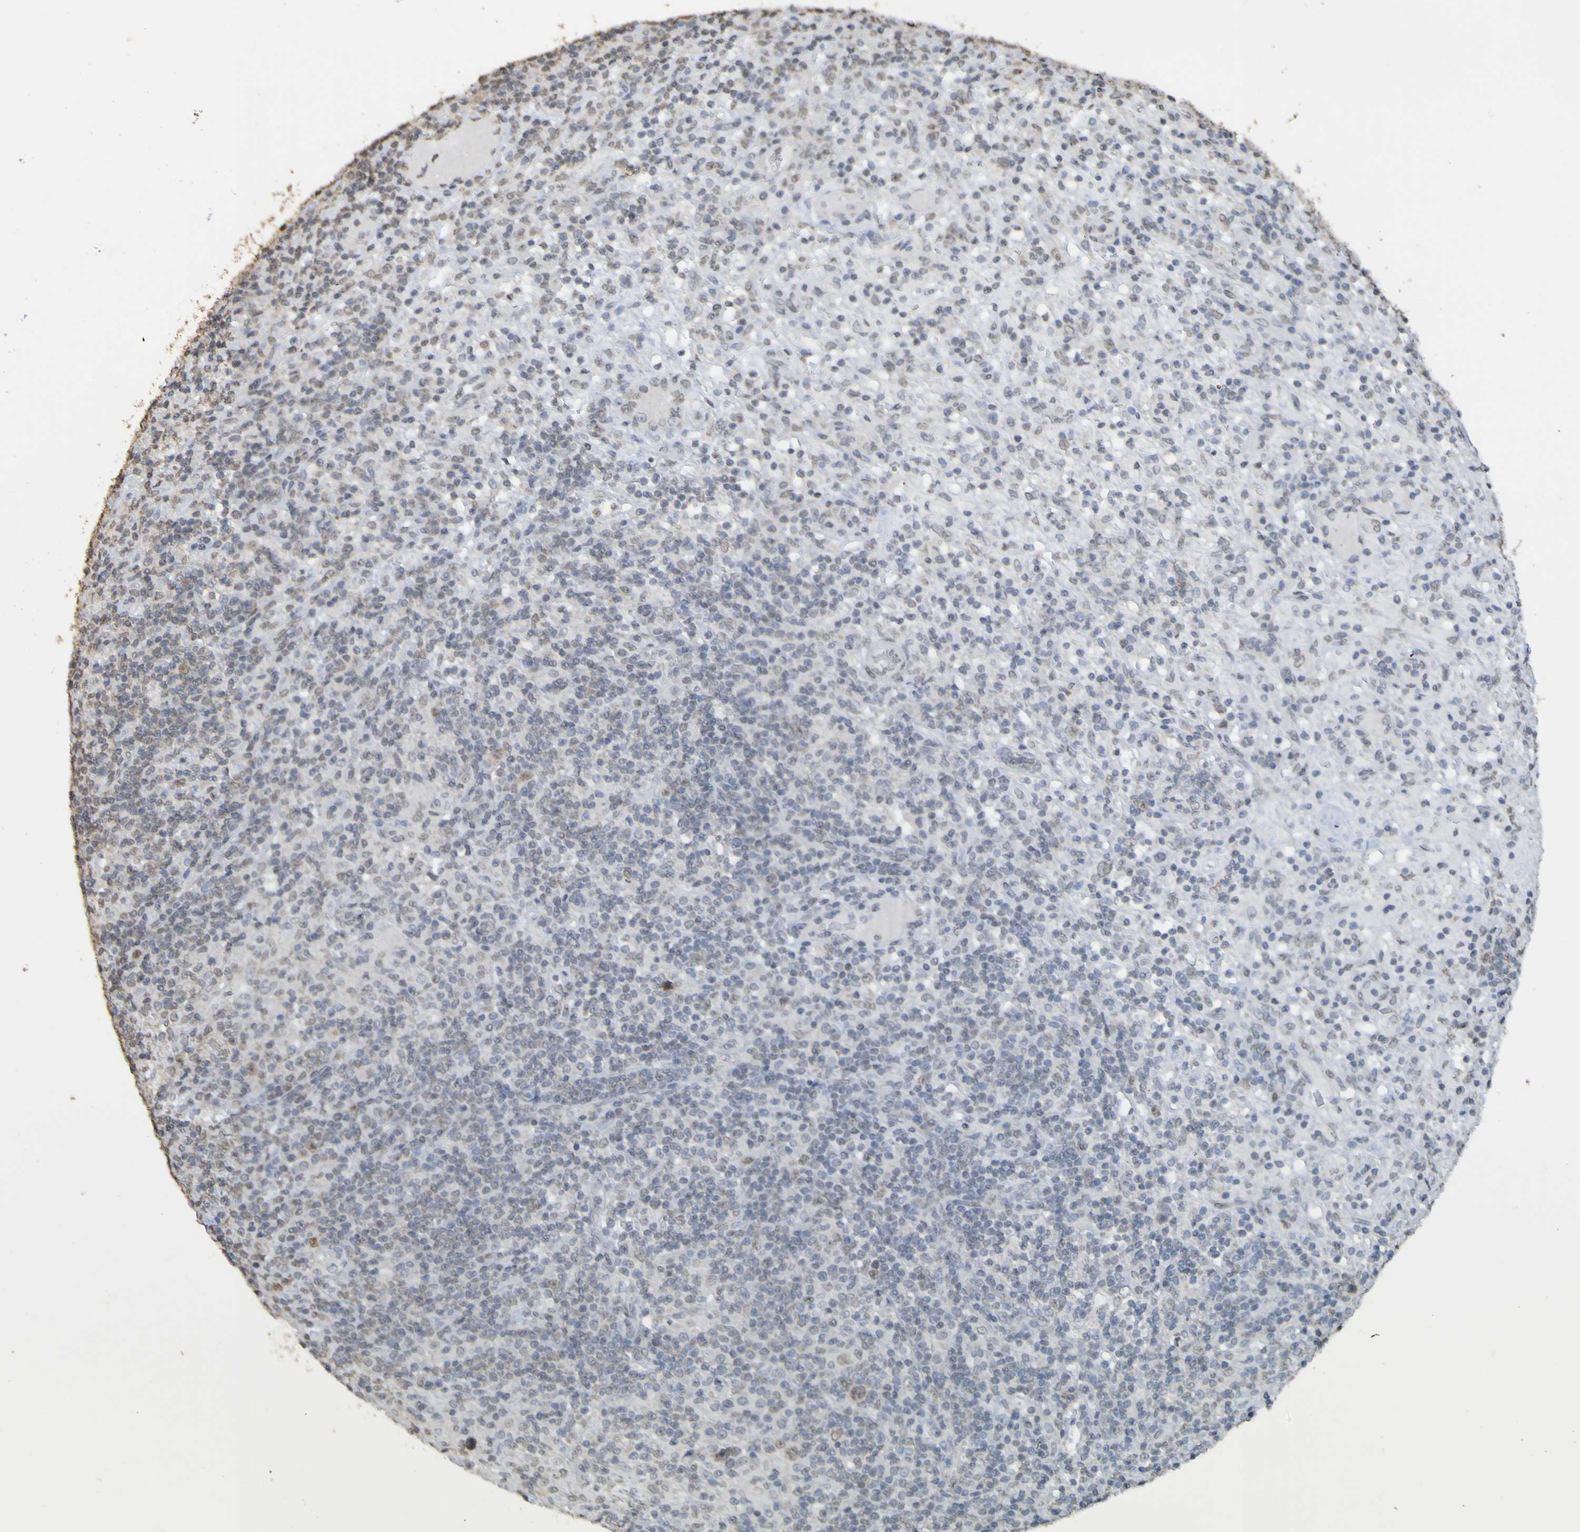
{"staining": {"intensity": "weak", "quantity": ">75%", "location": "nuclear"}, "tissue": "lymphoma", "cell_type": "Tumor cells", "image_type": "cancer", "snomed": [{"axis": "morphology", "description": "Hodgkin's disease, NOS"}, {"axis": "topography", "description": "Lymph node"}], "caption": "A high-resolution histopathology image shows immunohistochemistry (IHC) staining of Hodgkin's disease, which displays weak nuclear expression in approximately >75% of tumor cells.", "gene": "ALKBH2", "patient": {"sex": "male", "age": 70}}